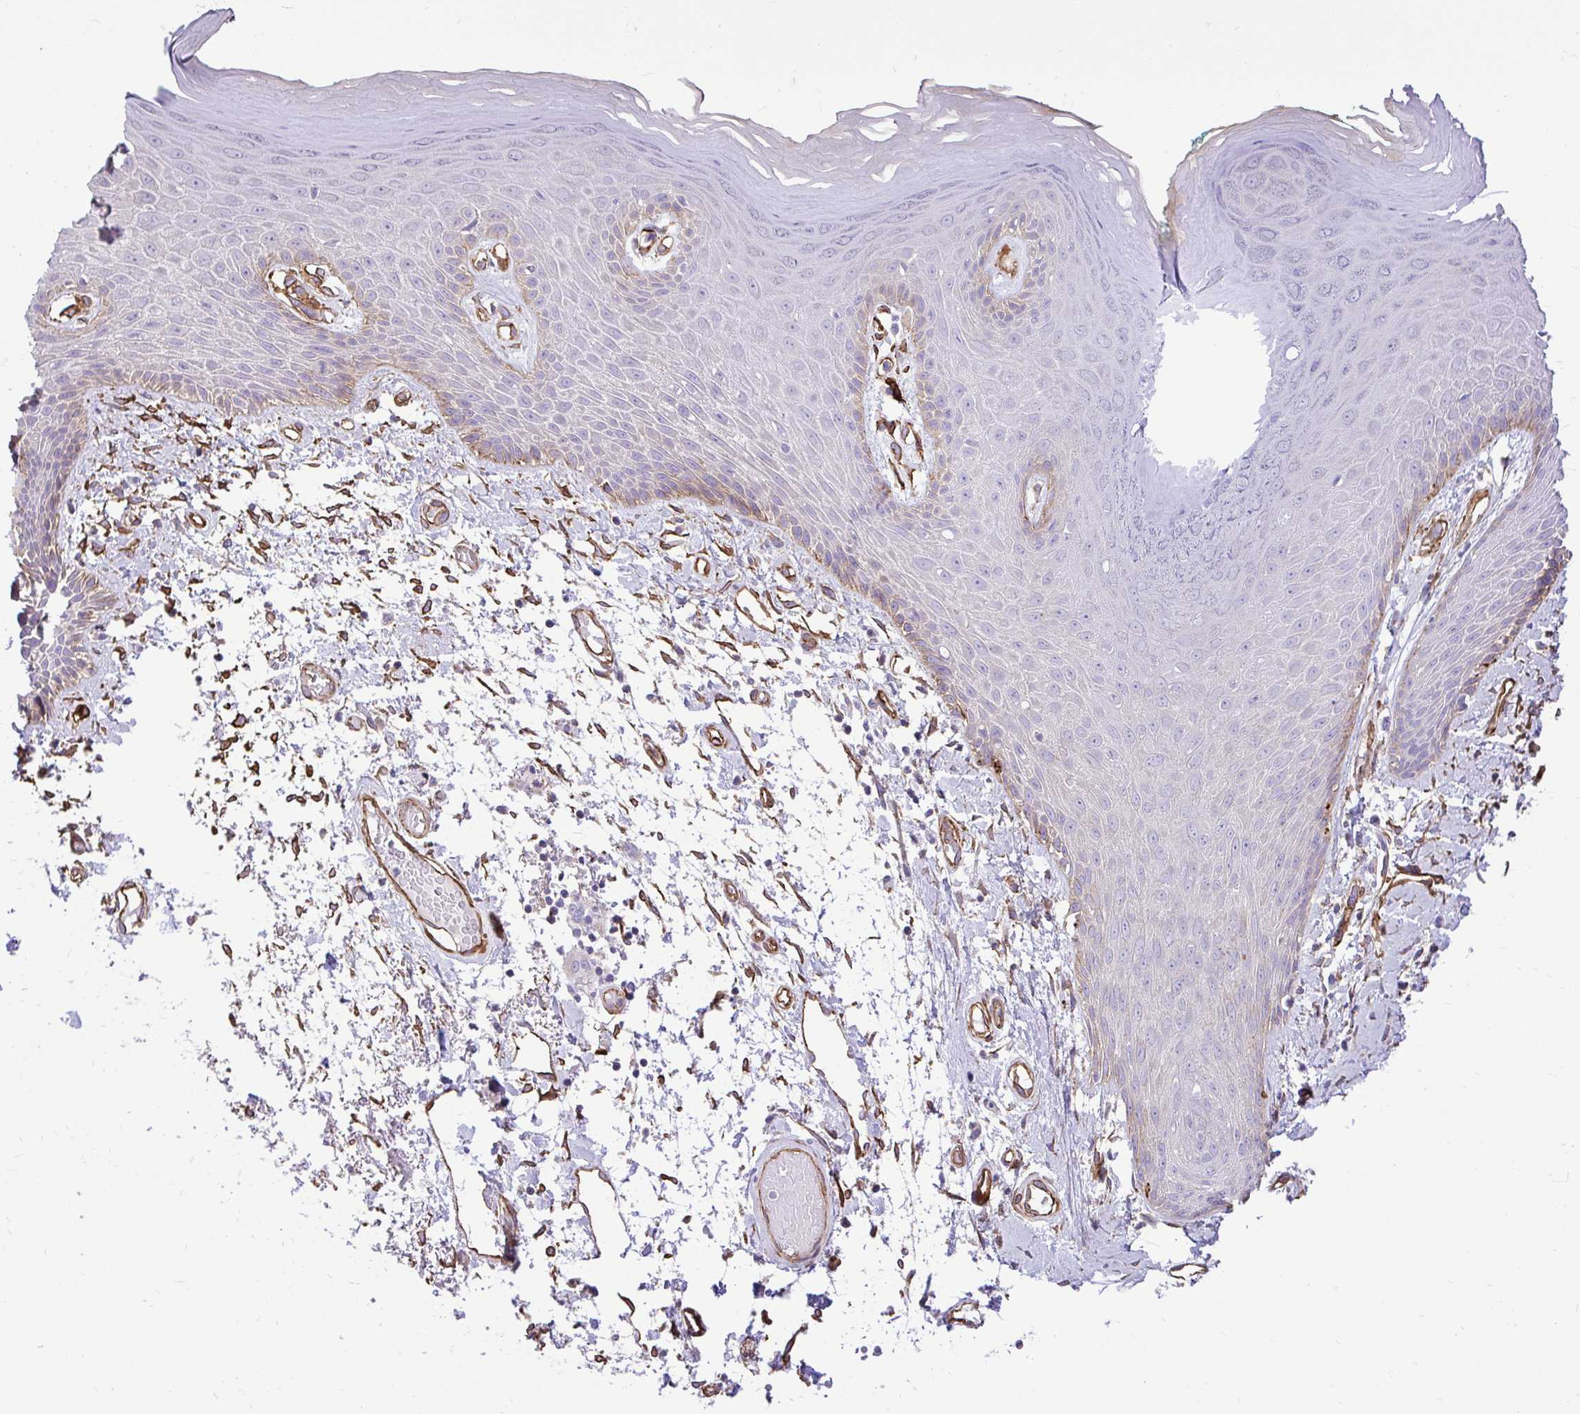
{"staining": {"intensity": "moderate", "quantity": "25%-75%", "location": "cytoplasmic/membranous"}, "tissue": "skin", "cell_type": "Epidermal cells", "image_type": "normal", "snomed": [{"axis": "morphology", "description": "Normal tissue, NOS"}, {"axis": "topography", "description": "Anal"}, {"axis": "topography", "description": "Peripheral nerve tissue"}], "caption": "High-magnification brightfield microscopy of benign skin stained with DAB (brown) and counterstained with hematoxylin (blue). epidermal cells exhibit moderate cytoplasmic/membranous expression is present in about25%-75% of cells.", "gene": "PTPRK", "patient": {"sex": "male", "age": 78}}